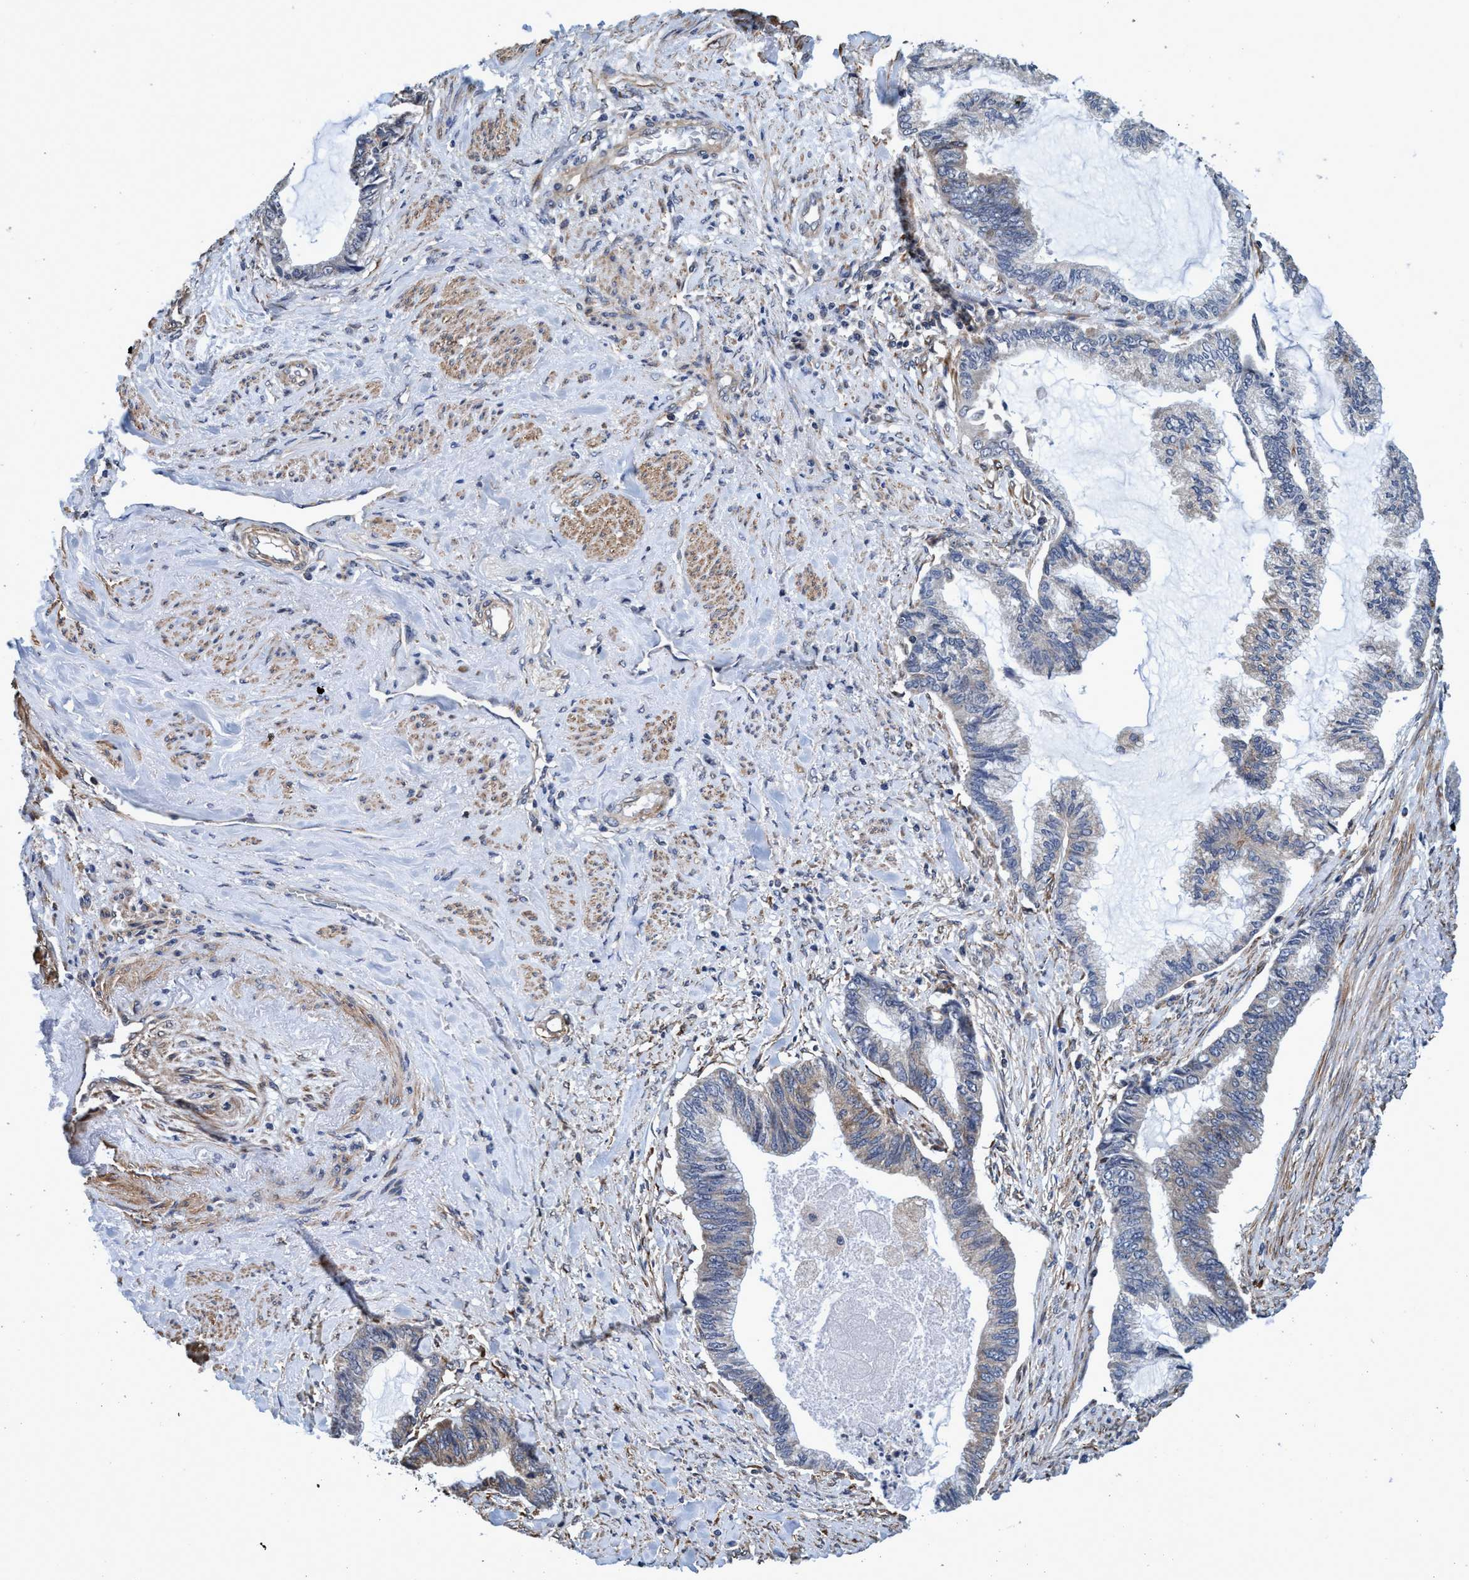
{"staining": {"intensity": "weak", "quantity": "<25%", "location": "cytoplasmic/membranous"}, "tissue": "endometrial cancer", "cell_type": "Tumor cells", "image_type": "cancer", "snomed": [{"axis": "morphology", "description": "Adenocarcinoma, NOS"}, {"axis": "topography", "description": "Endometrium"}], "caption": "Human adenocarcinoma (endometrial) stained for a protein using IHC exhibits no positivity in tumor cells.", "gene": "CALCOCO2", "patient": {"sex": "female", "age": 86}}